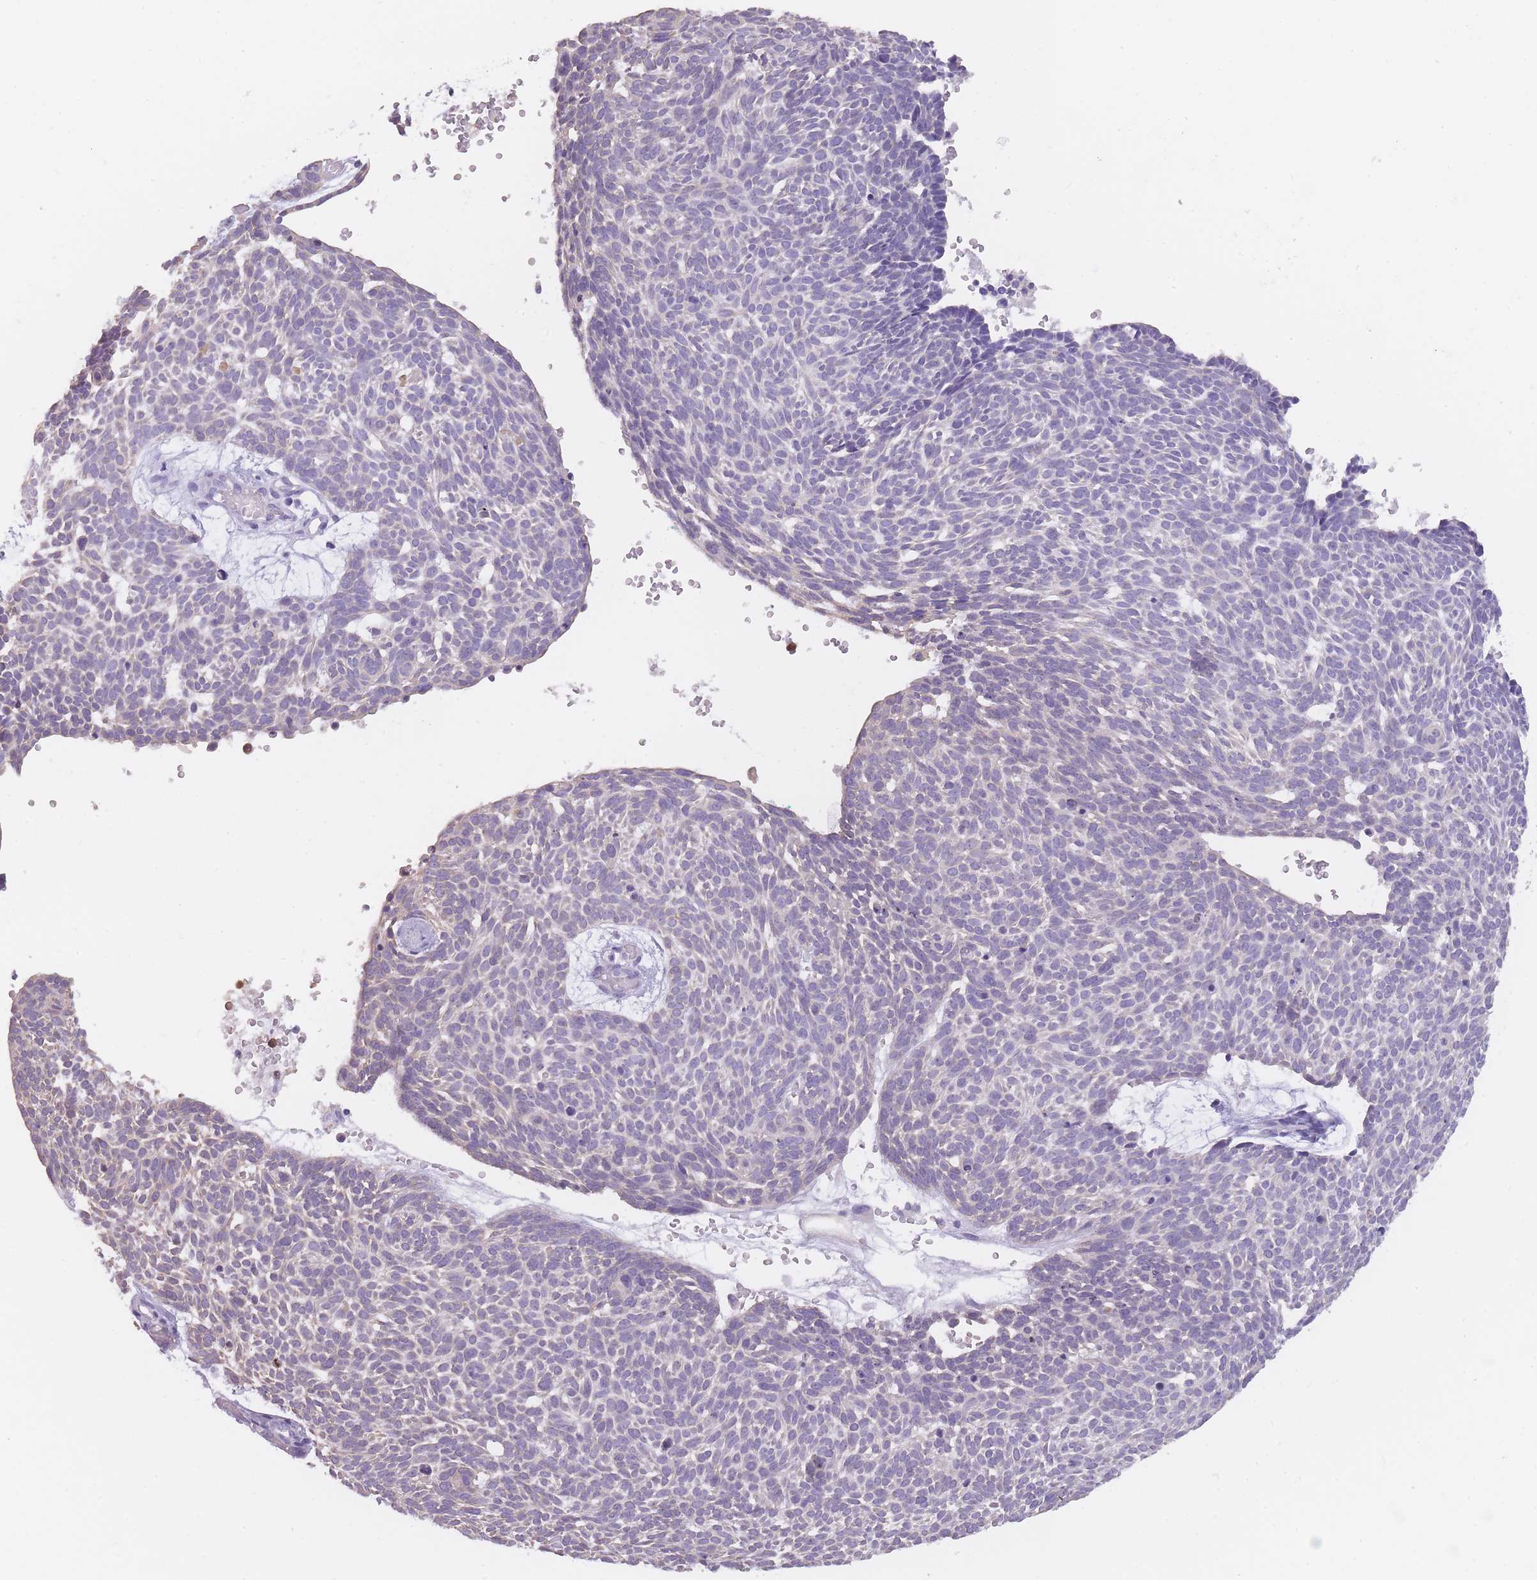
{"staining": {"intensity": "negative", "quantity": "none", "location": "none"}, "tissue": "skin cancer", "cell_type": "Tumor cells", "image_type": "cancer", "snomed": [{"axis": "morphology", "description": "Basal cell carcinoma"}, {"axis": "topography", "description": "Skin"}], "caption": "An image of human skin cancer is negative for staining in tumor cells. (Brightfield microscopy of DAB IHC at high magnification).", "gene": "CR1L", "patient": {"sex": "male", "age": 61}}